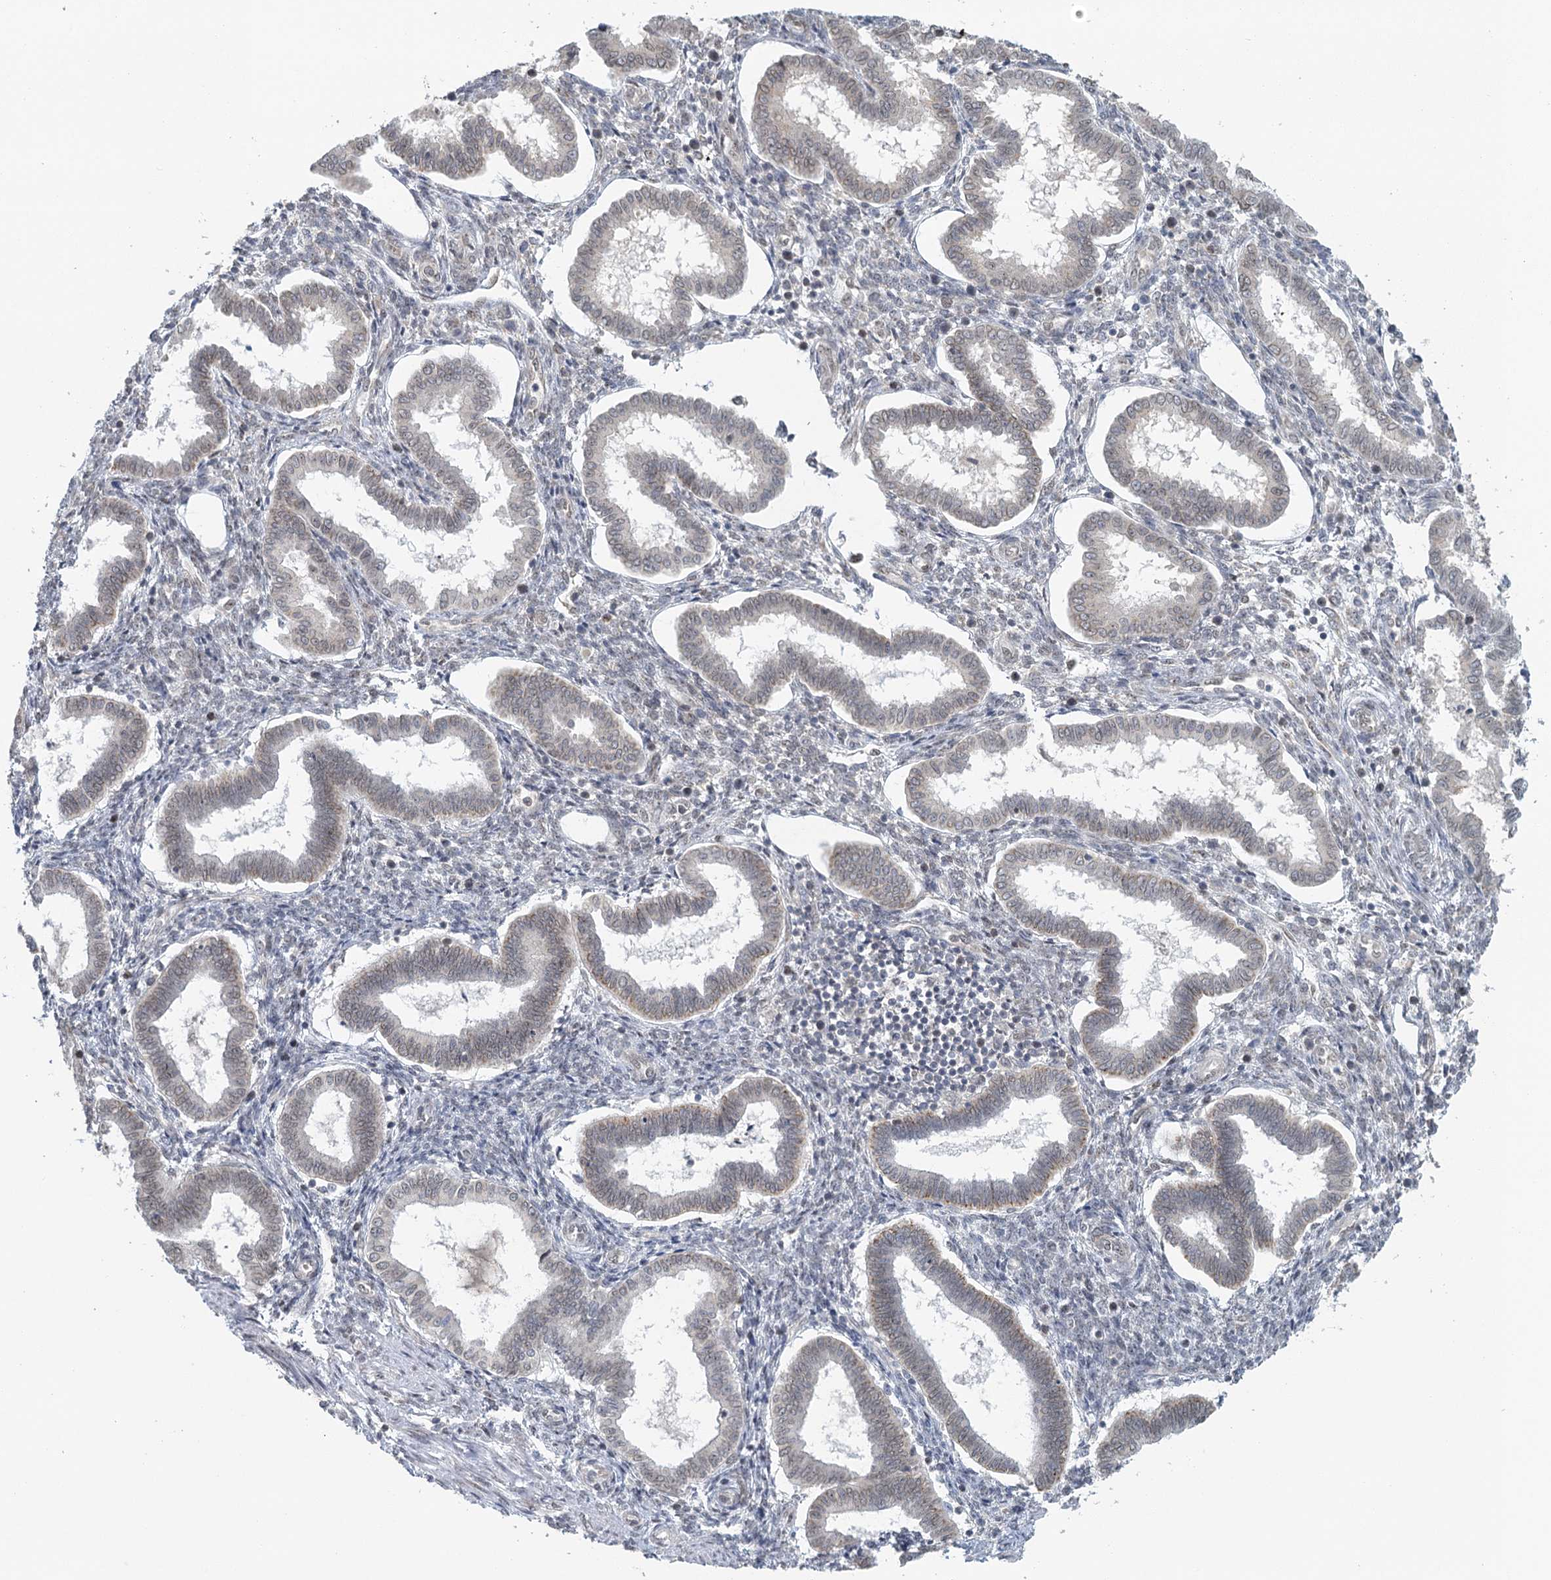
{"staining": {"intensity": "moderate", "quantity": "25%-75%", "location": "cytoplasmic/membranous,nuclear"}, "tissue": "endometrium", "cell_type": "Cells in endometrial stroma", "image_type": "normal", "snomed": [{"axis": "morphology", "description": "Normal tissue, NOS"}, {"axis": "topography", "description": "Endometrium"}], "caption": "Immunohistochemistry micrograph of benign endometrium stained for a protein (brown), which reveals medium levels of moderate cytoplasmic/membranous,nuclear expression in approximately 25%-75% of cells in endometrial stroma.", "gene": "TREX1", "patient": {"sex": "female", "age": 24}}